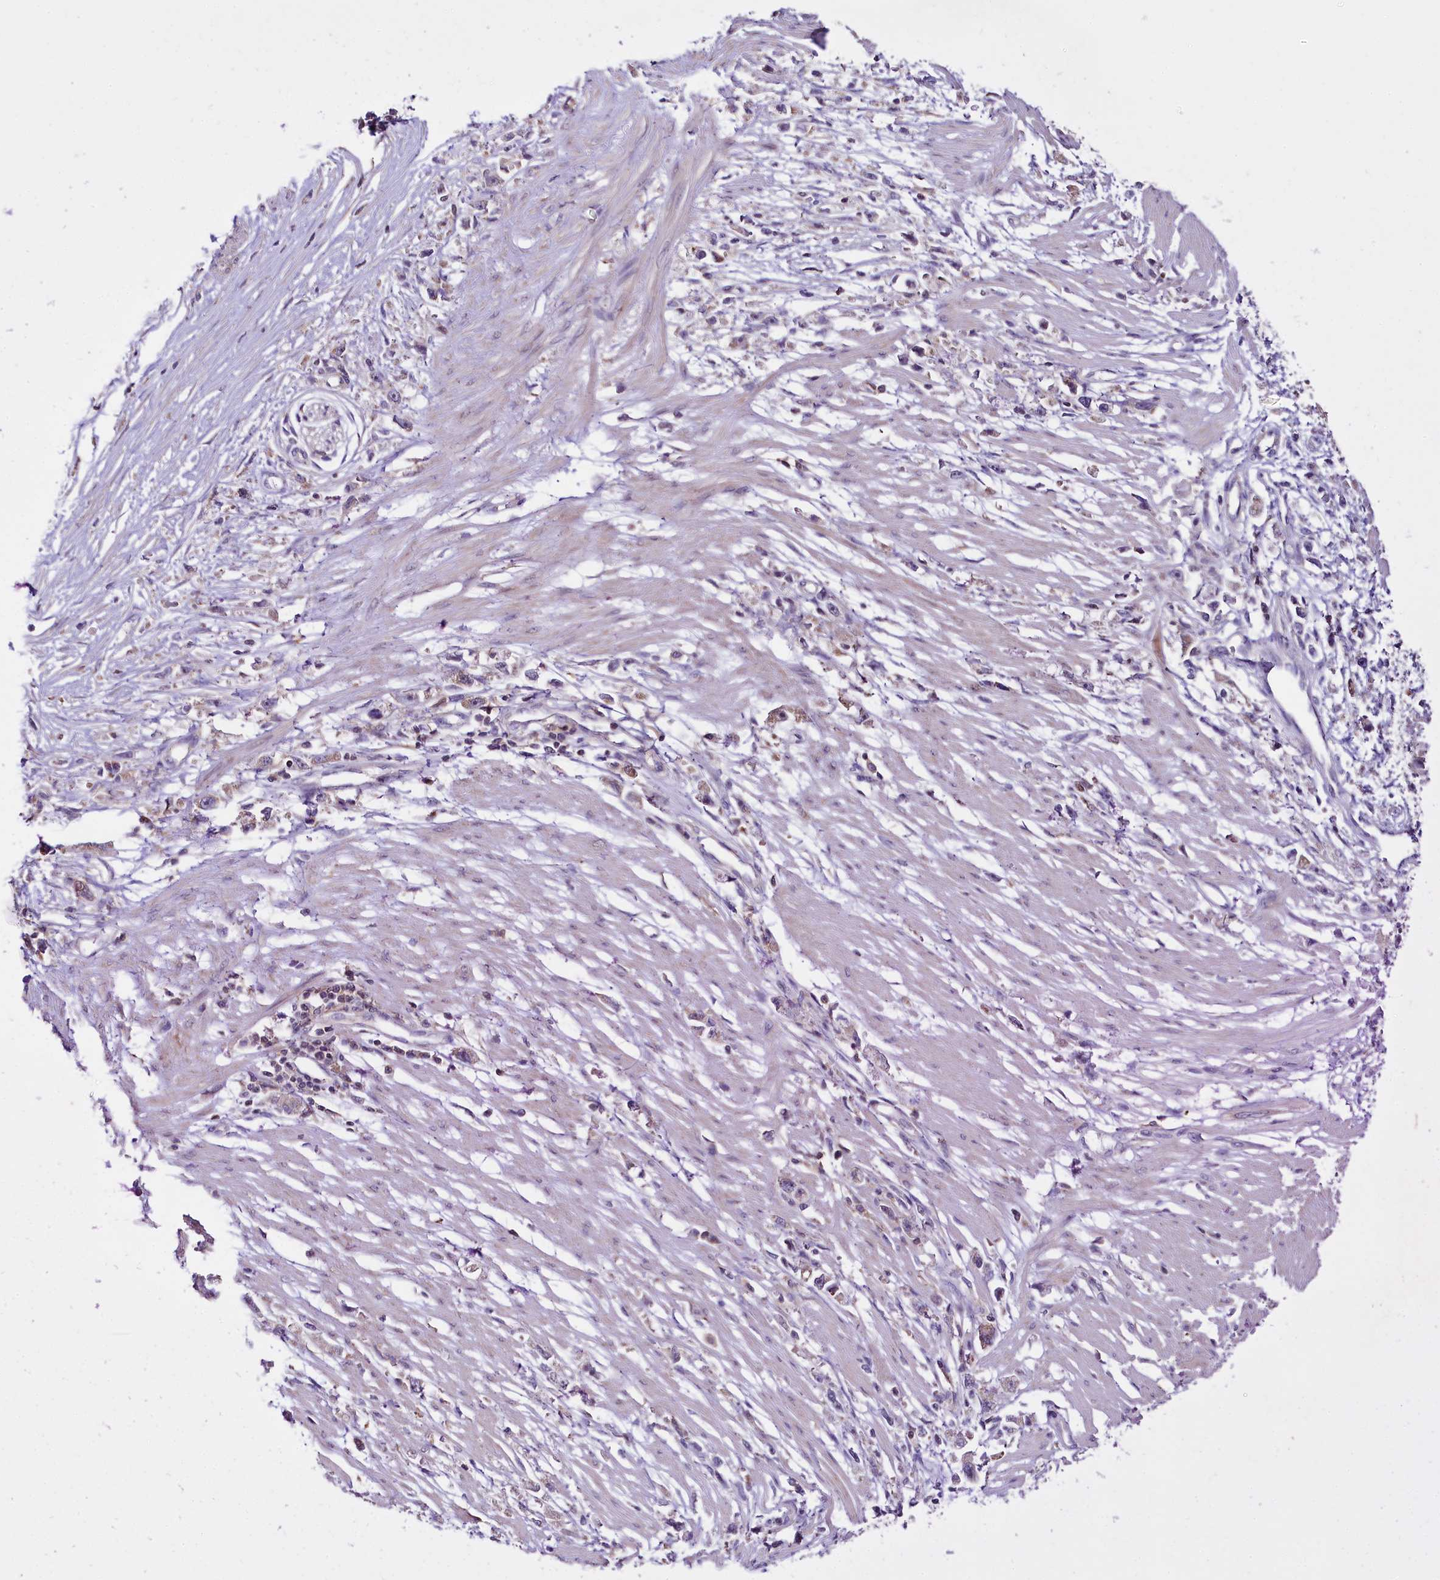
{"staining": {"intensity": "moderate", "quantity": ">75%", "location": "cytoplasmic/membranous"}, "tissue": "stomach cancer", "cell_type": "Tumor cells", "image_type": "cancer", "snomed": [{"axis": "morphology", "description": "Adenocarcinoma, NOS"}, {"axis": "topography", "description": "Stomach"}], "caption": "IHC micrograph of neoplastic tissue: human stomach adenocarcinoma stained using immunohistochemistry displays medium levels of moderate protein expression localized specifically in the cytoplasmic/membranous of tumor cells, appearing as a cytoplasmic/membranous brown color.", "gene": "RPUSD3", "patient": {"sex": "female", "age": 59}}